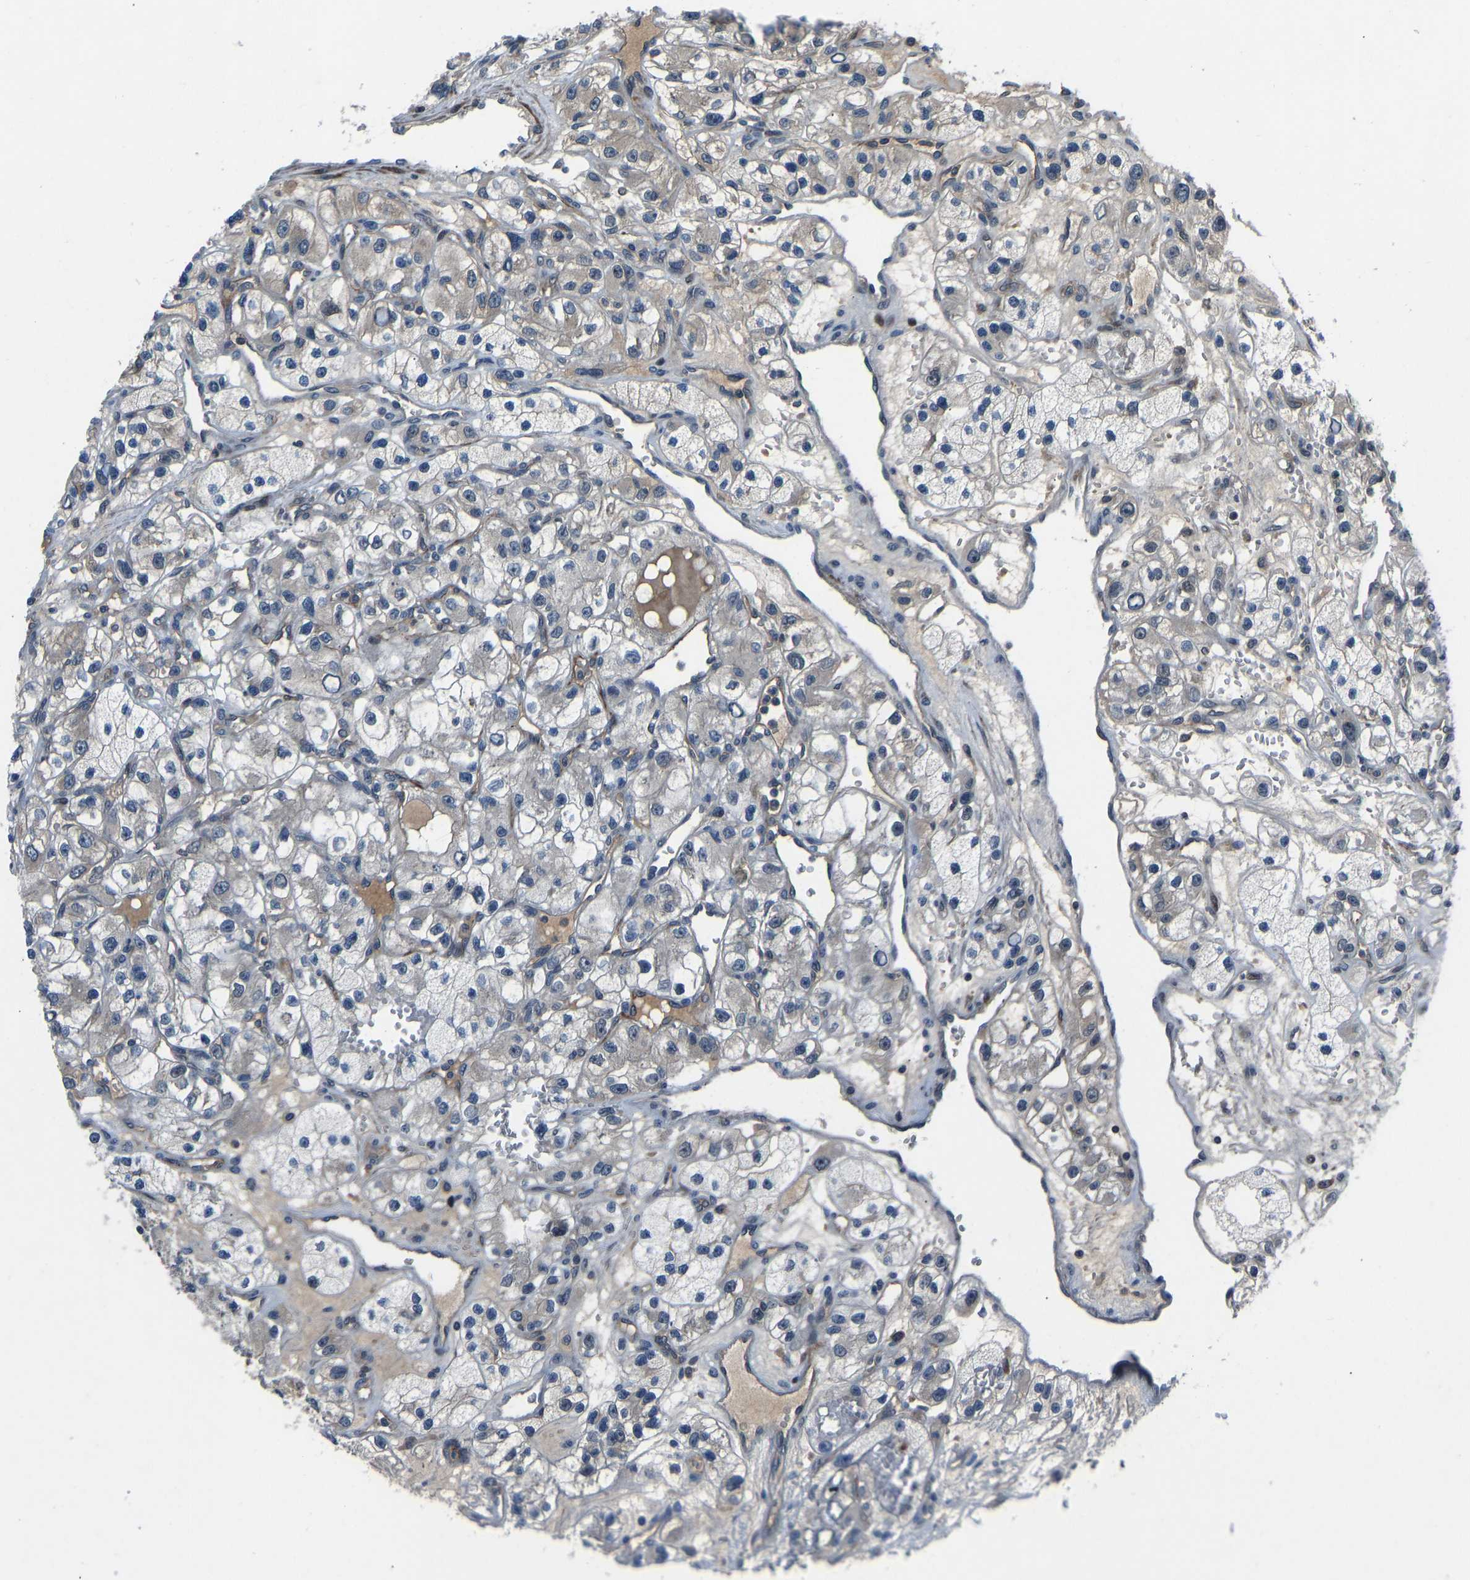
{"staining": {"intensity": "negative", "quantity": "none", "location": "none"}, "tissue": "renal cancer", "cell_type": "Tumor cells", "image_type": "cancer", "snomed": [{"axis": "morphology", "description": "Adenocarcinoma, NOS"}, {"axis": "topography", "description": "Kidney"}], "caption": "Immunohistochemical staining of human renal cancer (adenocarcinoma) demonstrates no significant positivity in tumor cells.", "gene": "RLIM", "patient": {"sex": "female", "age": 57}}